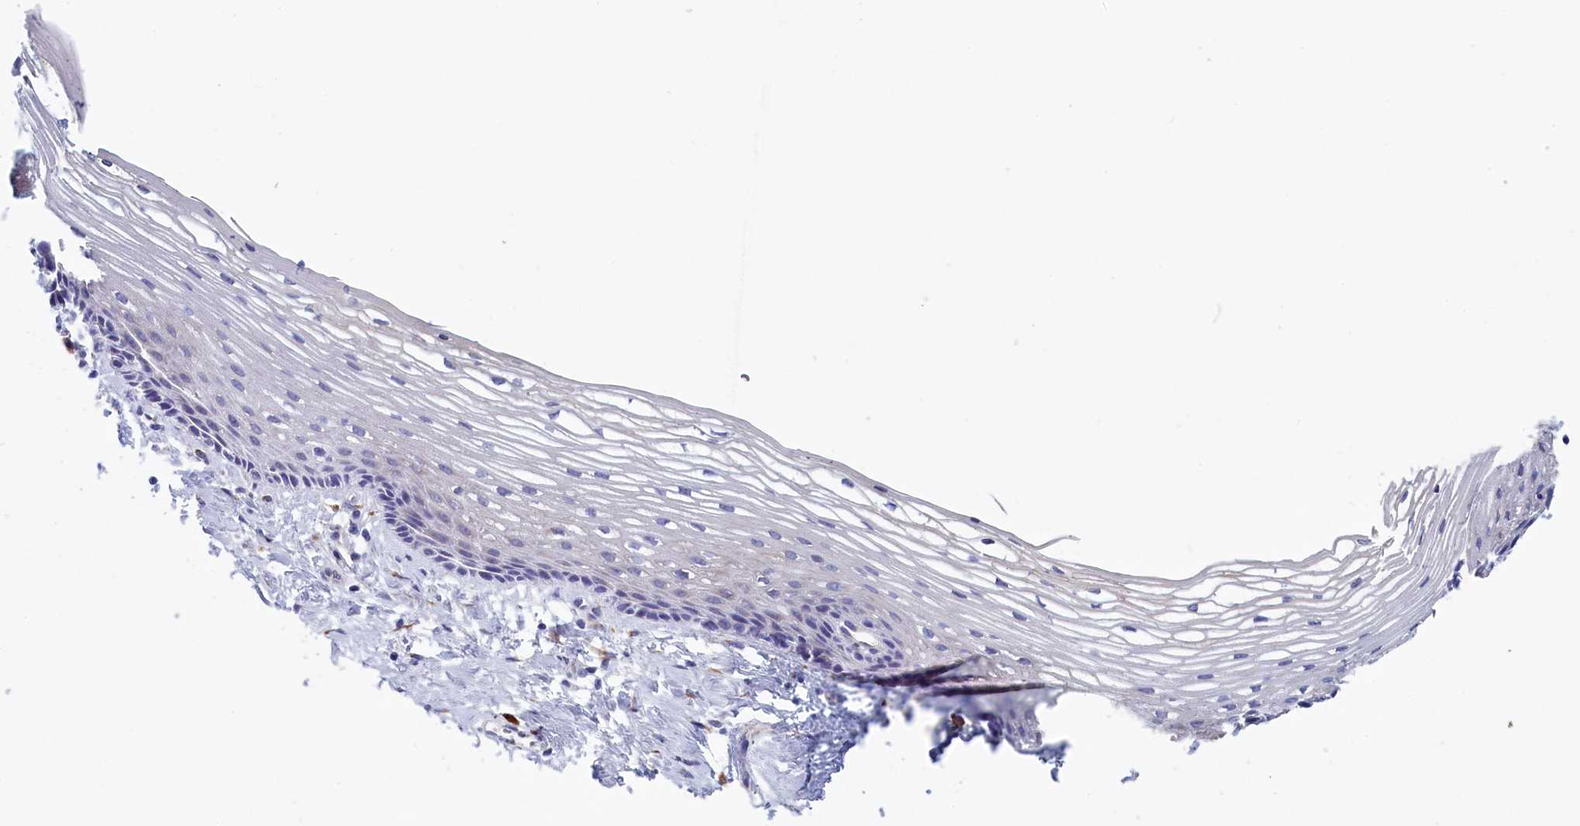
{"staining": {"intensity": "weak", "quantity": "25%-75%", "location": "cytoplasmic/membranous"}, "tissue": "vagina", "cell_type": "Squamous epithelial cells", "image_type": "normal", "snomed": [{"axis": "morphology", "description": "Normal tissue, NOS"}, {"axis": "topography", "description": "Vagina"}], "caption": "High-magnification brightfield microscopy of normal vagina stained with DAB (brown) and counterstained with hematoxylin (blue). squamous epithelial cells exhibit weak cytoplasmic/membranous staining is appreciated in approximately25%-75% of cells. The protein is stained brown, and the nuclei are stained in blue (DAB (3,3'-diaminobenzidine) IHC with brightfield microscopy, high magnification).", "gene": "CCDC68", "patient": {"sex": "female", "age": 46}}